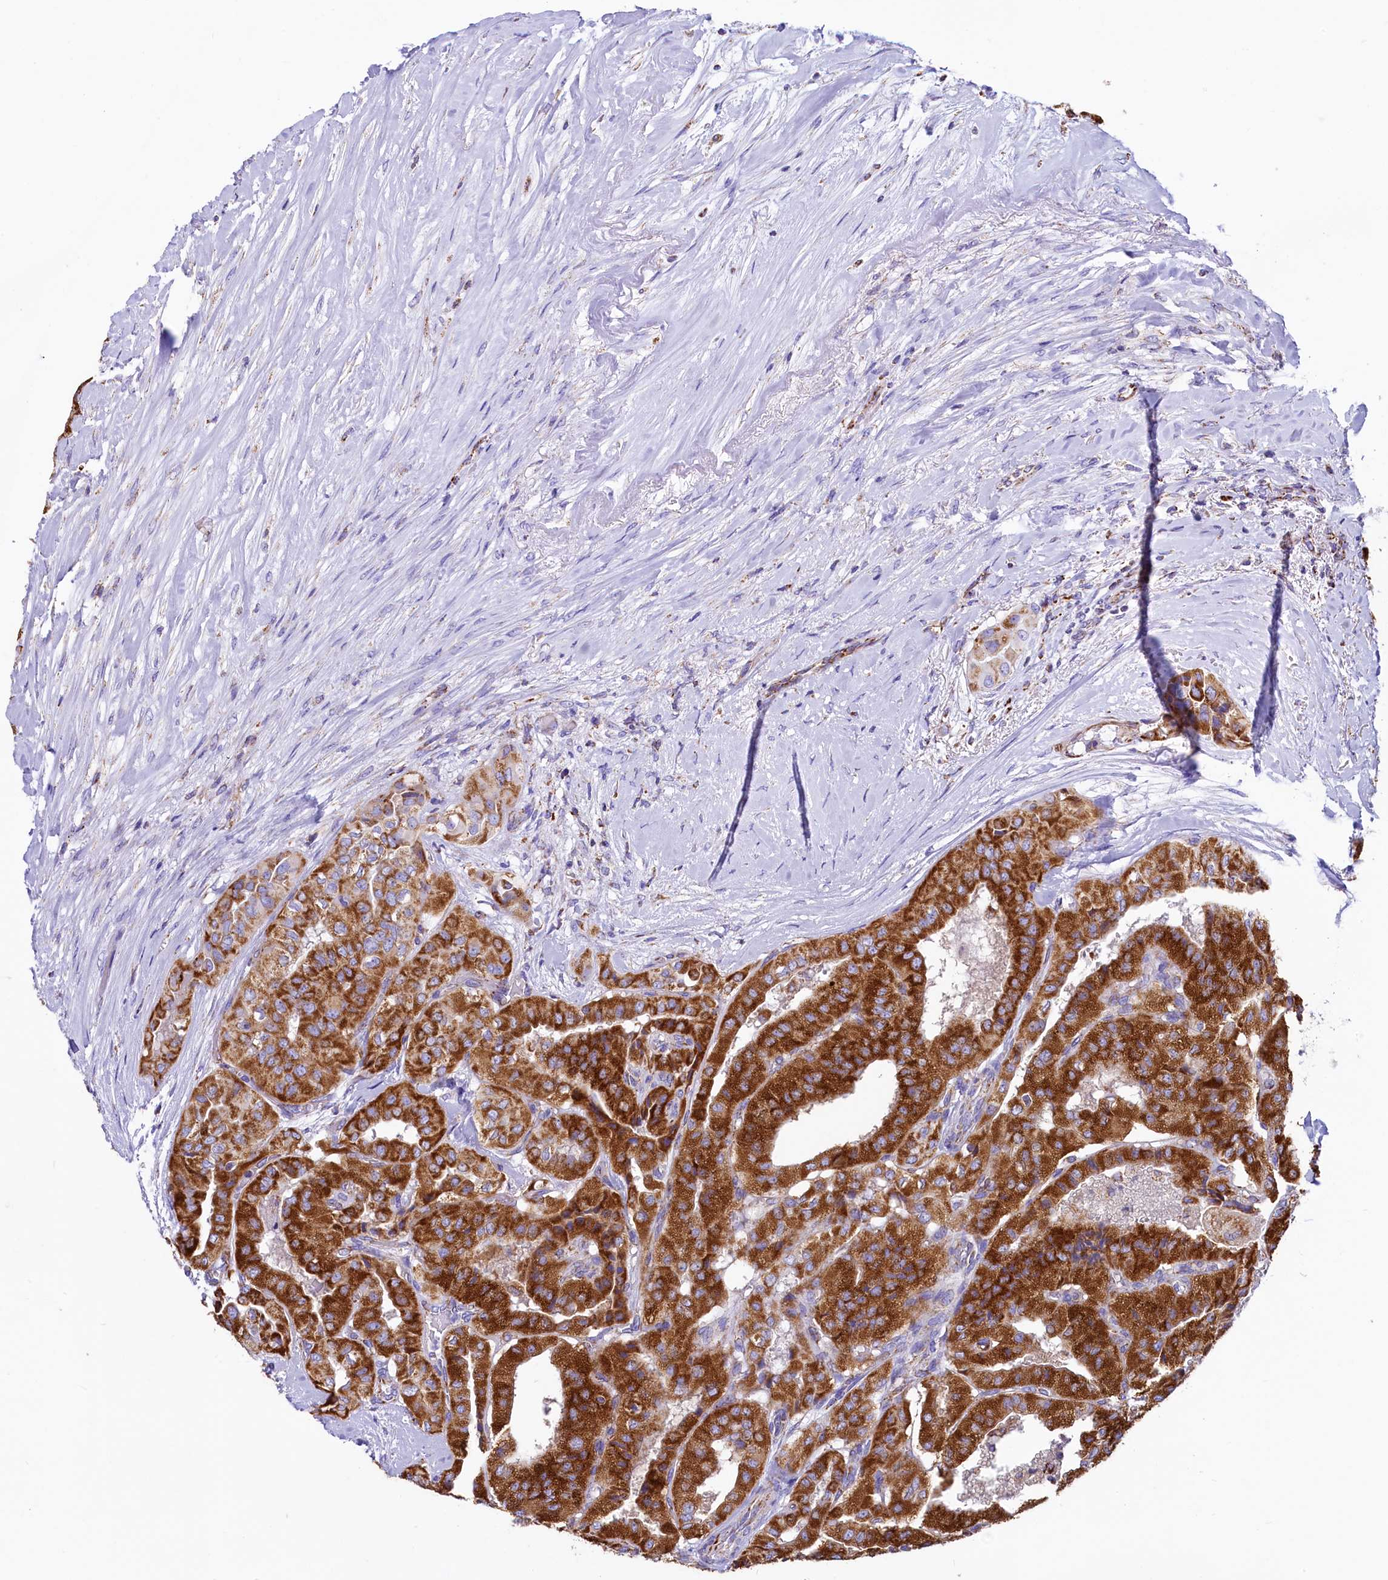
{"staining": {"intensity": "strong", "quantity": ">75%", "location": "cytoplasmic/membranous"}, "tissue": "thyroid cancer", "cell_type": "Tumor cells", "image_type": "cancer", "snomed": [{"axis": "morphology", "description": "Papillary adenocarcinoma, NOS"}, {"axis": "topography", "description": "Thyroid gland"}], "caption": "Brown immunohistochemical staining in thyroid papillary adenocarcinoma reveals strong cytoplasmic/membranous expression in approximately >75% of tumor cells.", "gene": "IDH3A", "patient": {"sex": "female", "age": 59}}